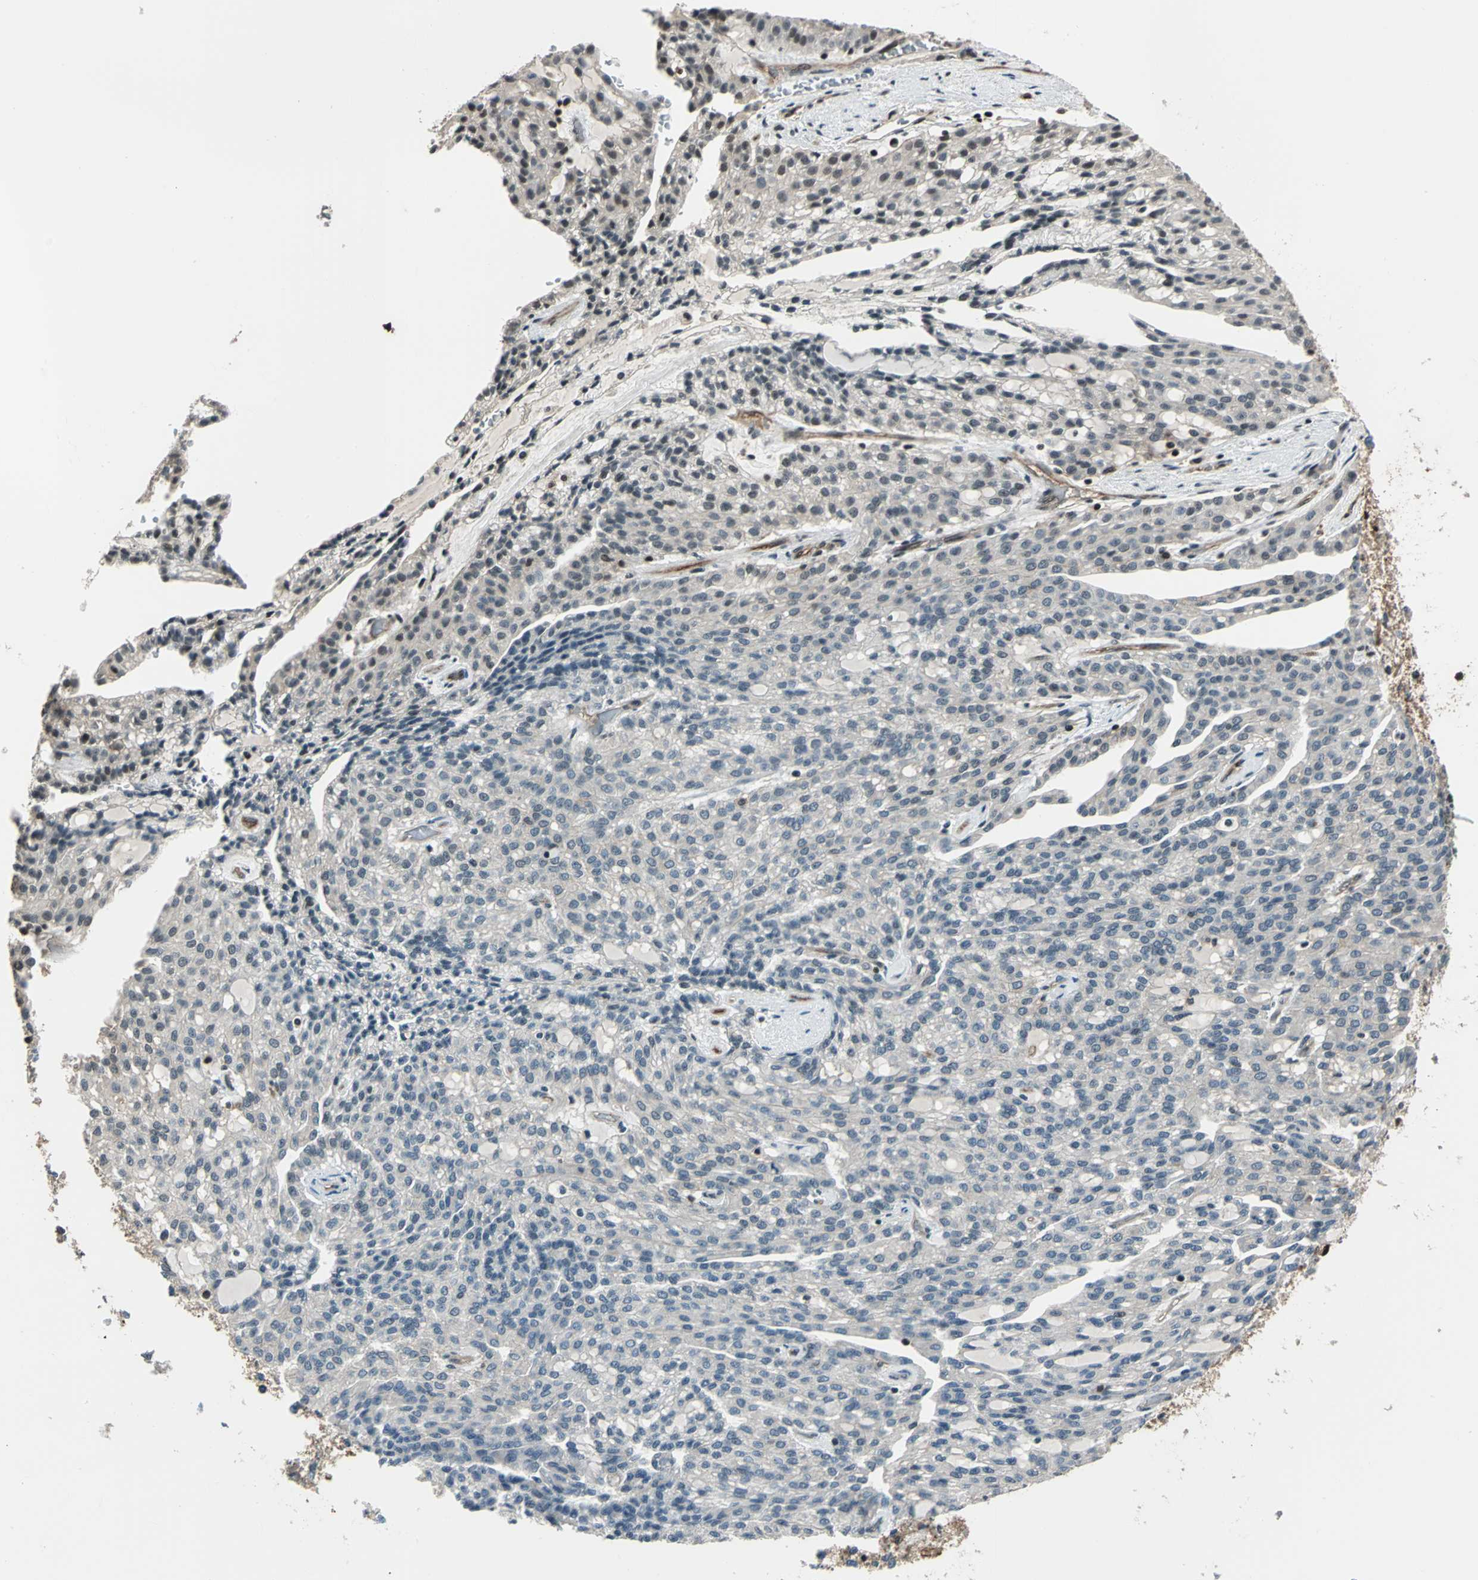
{"staining": {"intensity": "negative", "quantity": "none", "location": "none"}, "tissue": "renal cancer", "cell_type": "Tumor cells", "image_type": "cancer", "snomed": [{"axis": "morphology", "description": "Adenocarcinoma, NOS"}, {"axis": "topography", "description": "Kidney"}], "caption": "Immunohistochemical staining of adenocarcinoma (renal) exhibits no significant positivity in tumor cells.", "gene": "NR2C2", "patient": {"sex": "male", "age": 63}}